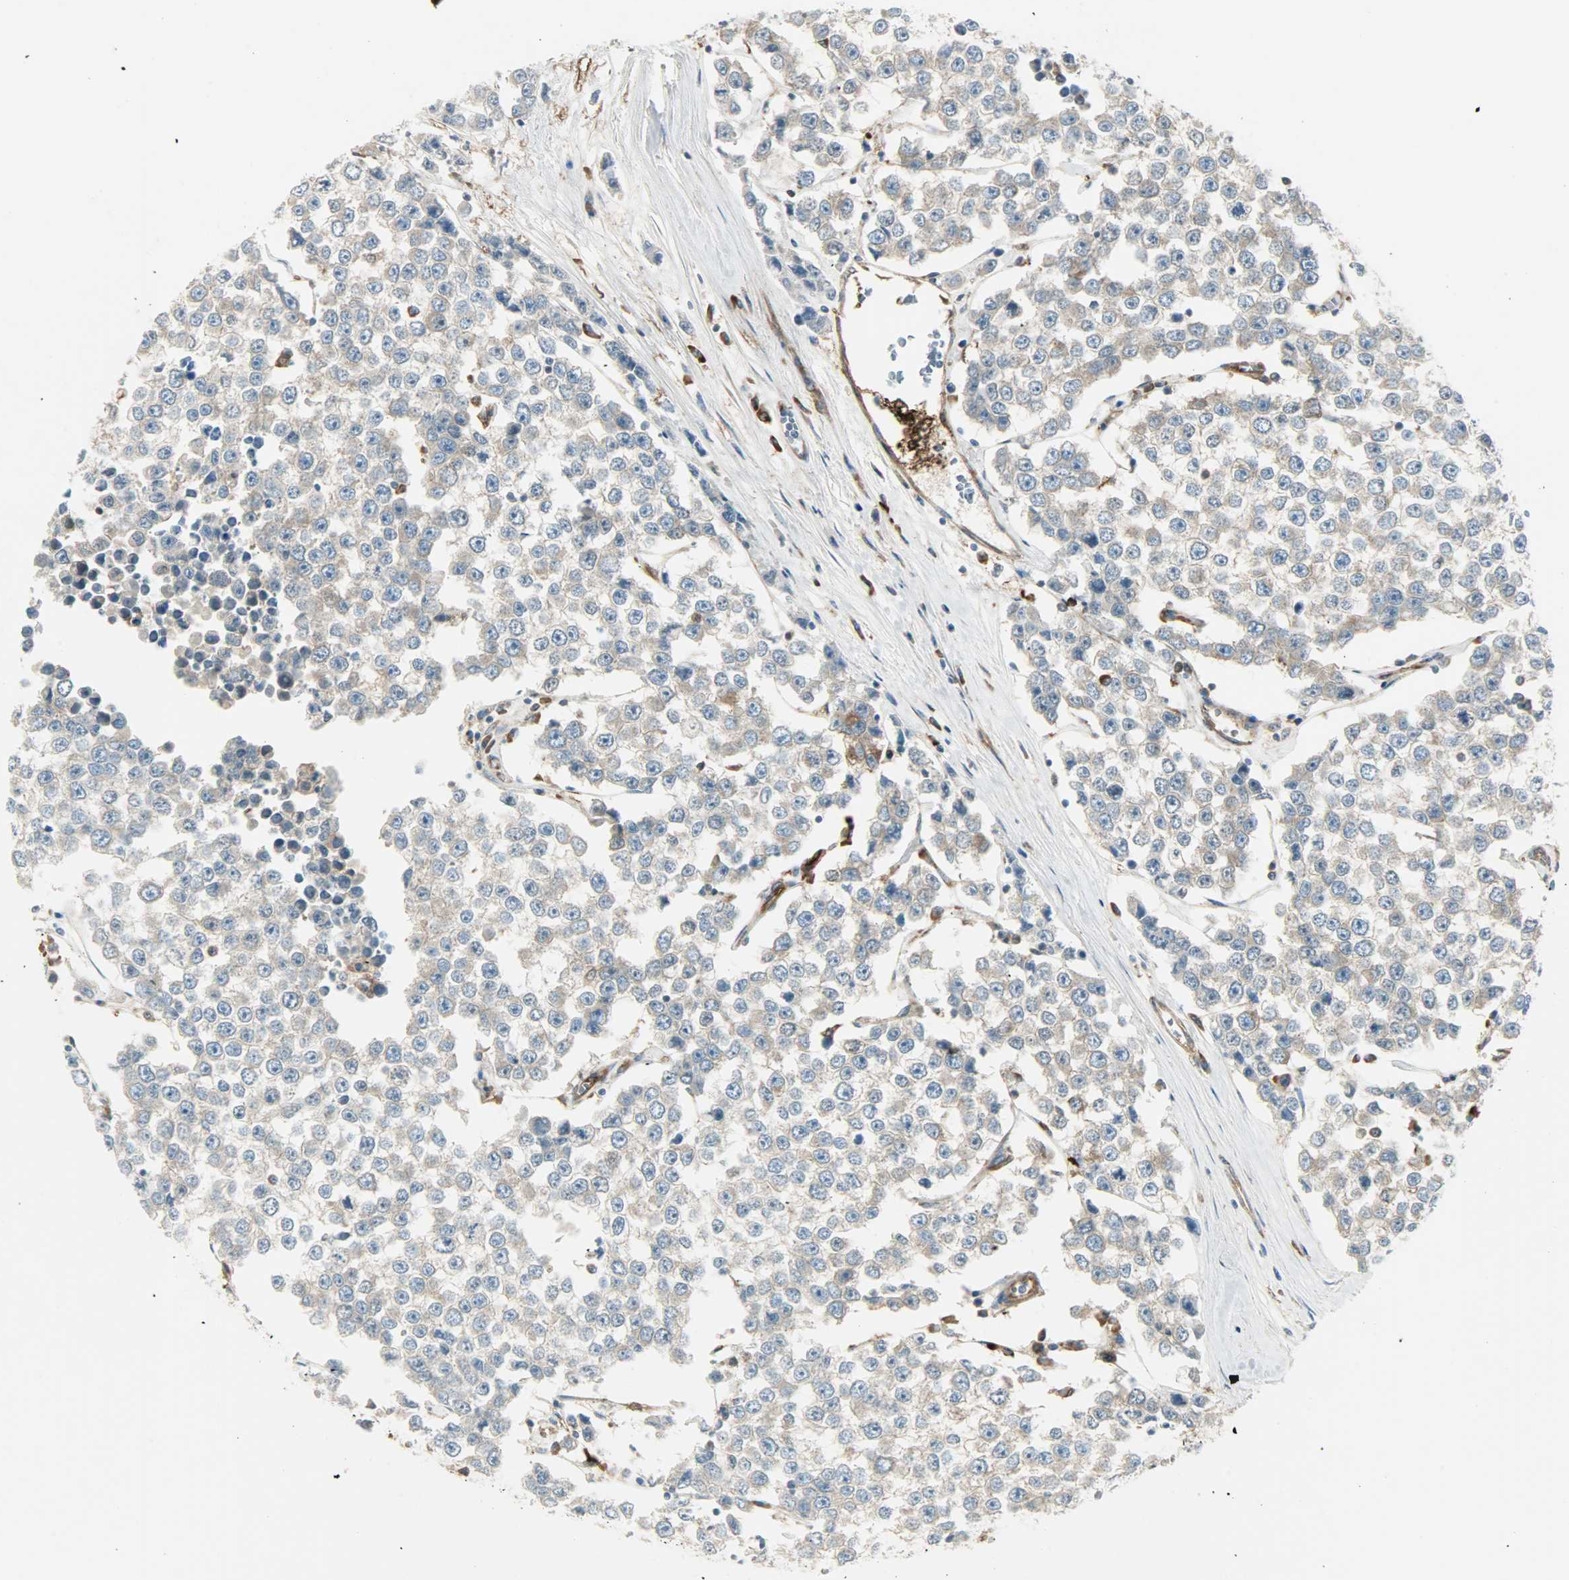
{"staining": {"intensity": "moderate", "quantity": "25%-75%", "location": "cytoplasmic/membranous"}, "tissue": "testis cancer", "cell_type": "Tumor cells", "image_type": "cancer", "snomed": [{"axis": "morphology", "description": "Seminoma, NOS"}, {"axis": "morphology", "description": "Carcinoma, Embryonal, NOS"}, {"axis": "topography", "description": "Testis"}], "caption": "A medium amount of moderate cytoplasmic/membranous positivity is seen in about 25%-75% of tumor cells in seminoma (testis) tissue.", "gene": "WARS1", "patient": {"sex": "male", "age": 52}}